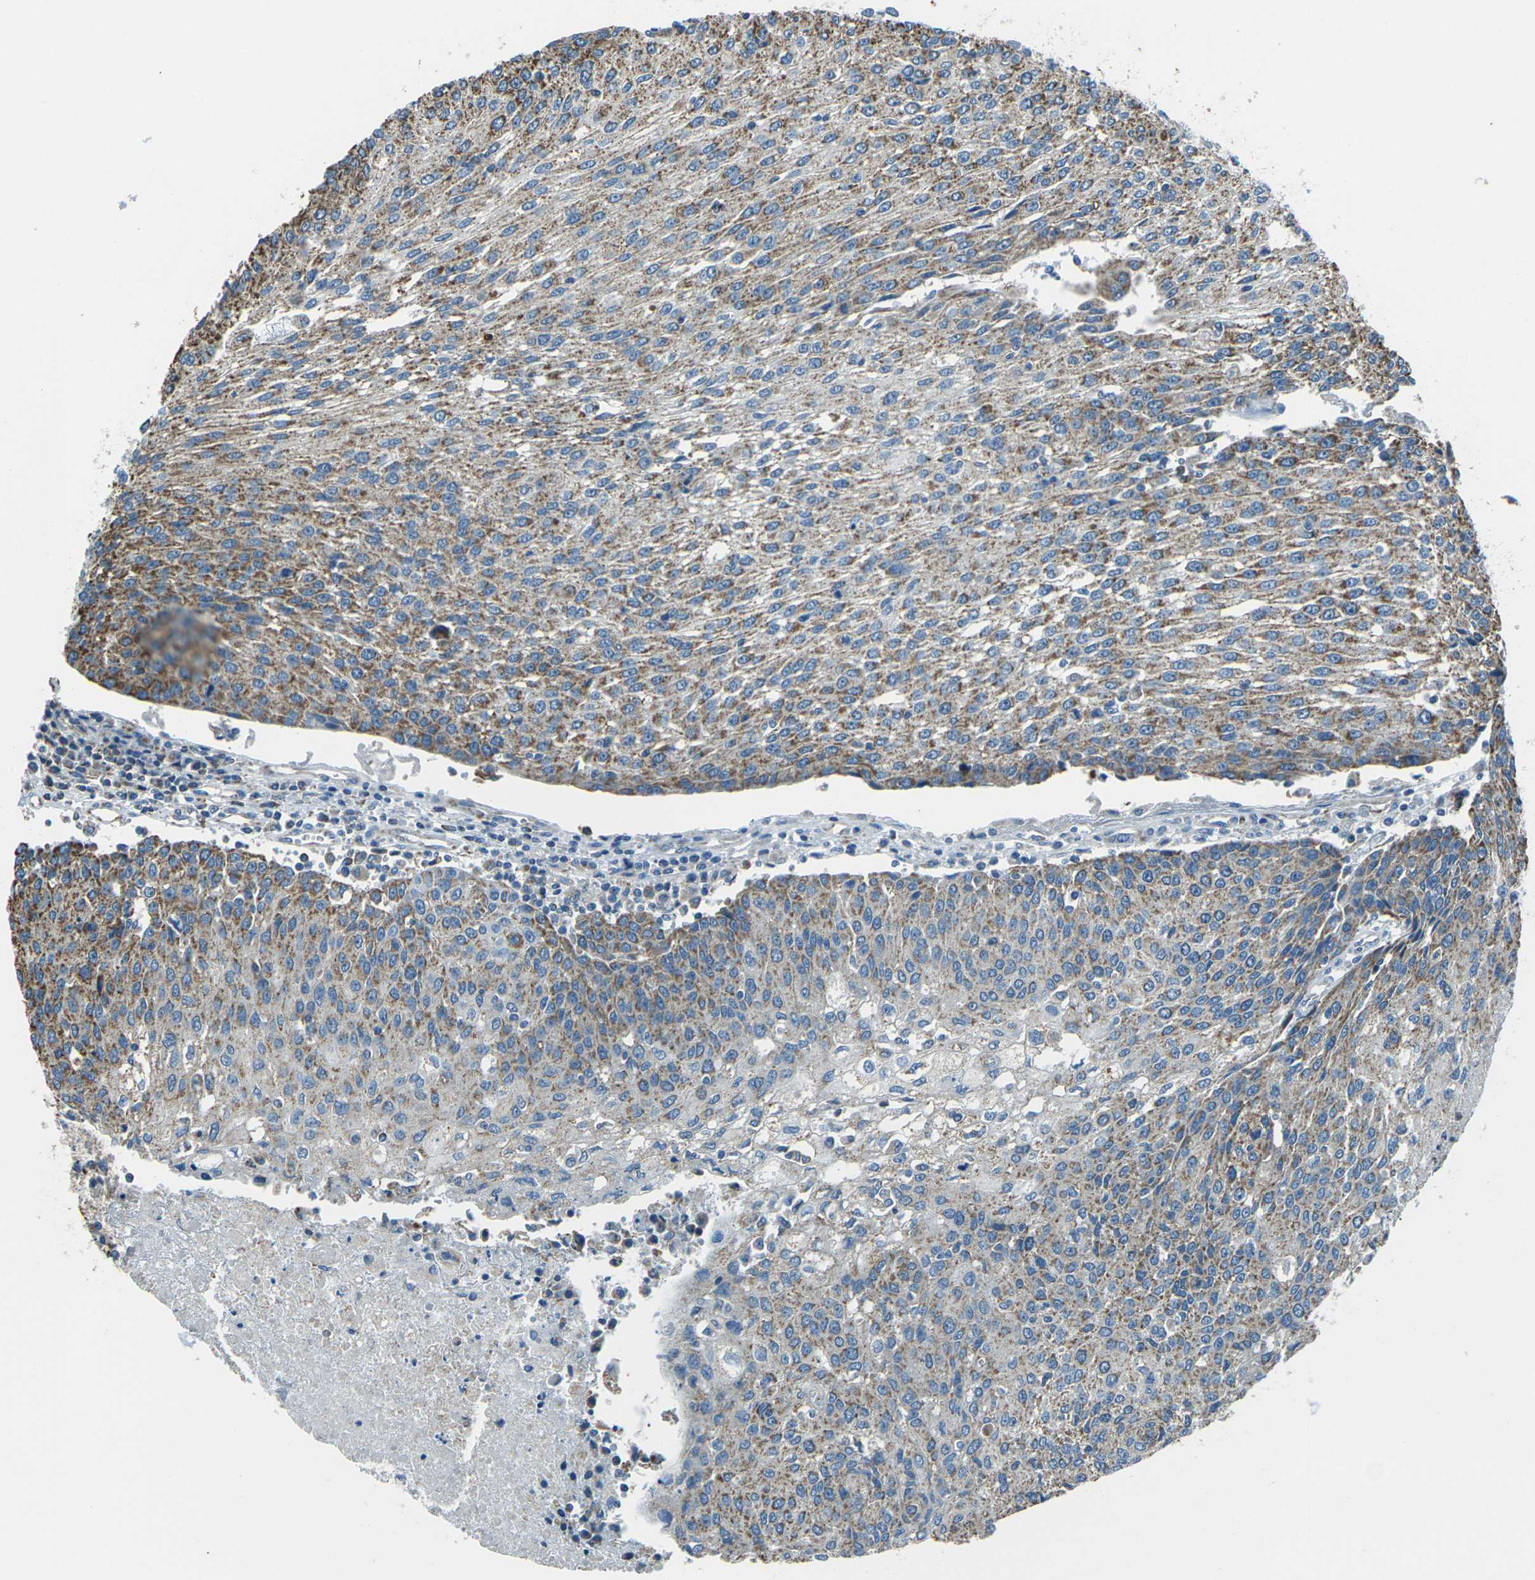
{"staining": {"intensity": "moderate", "quantity": ">75%", "location": "cytoplasmic/membranous"}, "tissue": "urothelial cancer", "cell_type": "Tumor cells", "image_type": "cancer", "snomed": [{"axis": "morphology", "description": "Urothelial carcinoma, High grade"}, {"axis": "topography", "description": "Urinary bladder"}], "caption": "Protein analysis of urothelial cancer tissue reveals moderate cytoplasmic/membranous staining in approximately >75% of tumor cells.", "gene": "IRF3", "patient": {"sex": "female", "age": 85}}